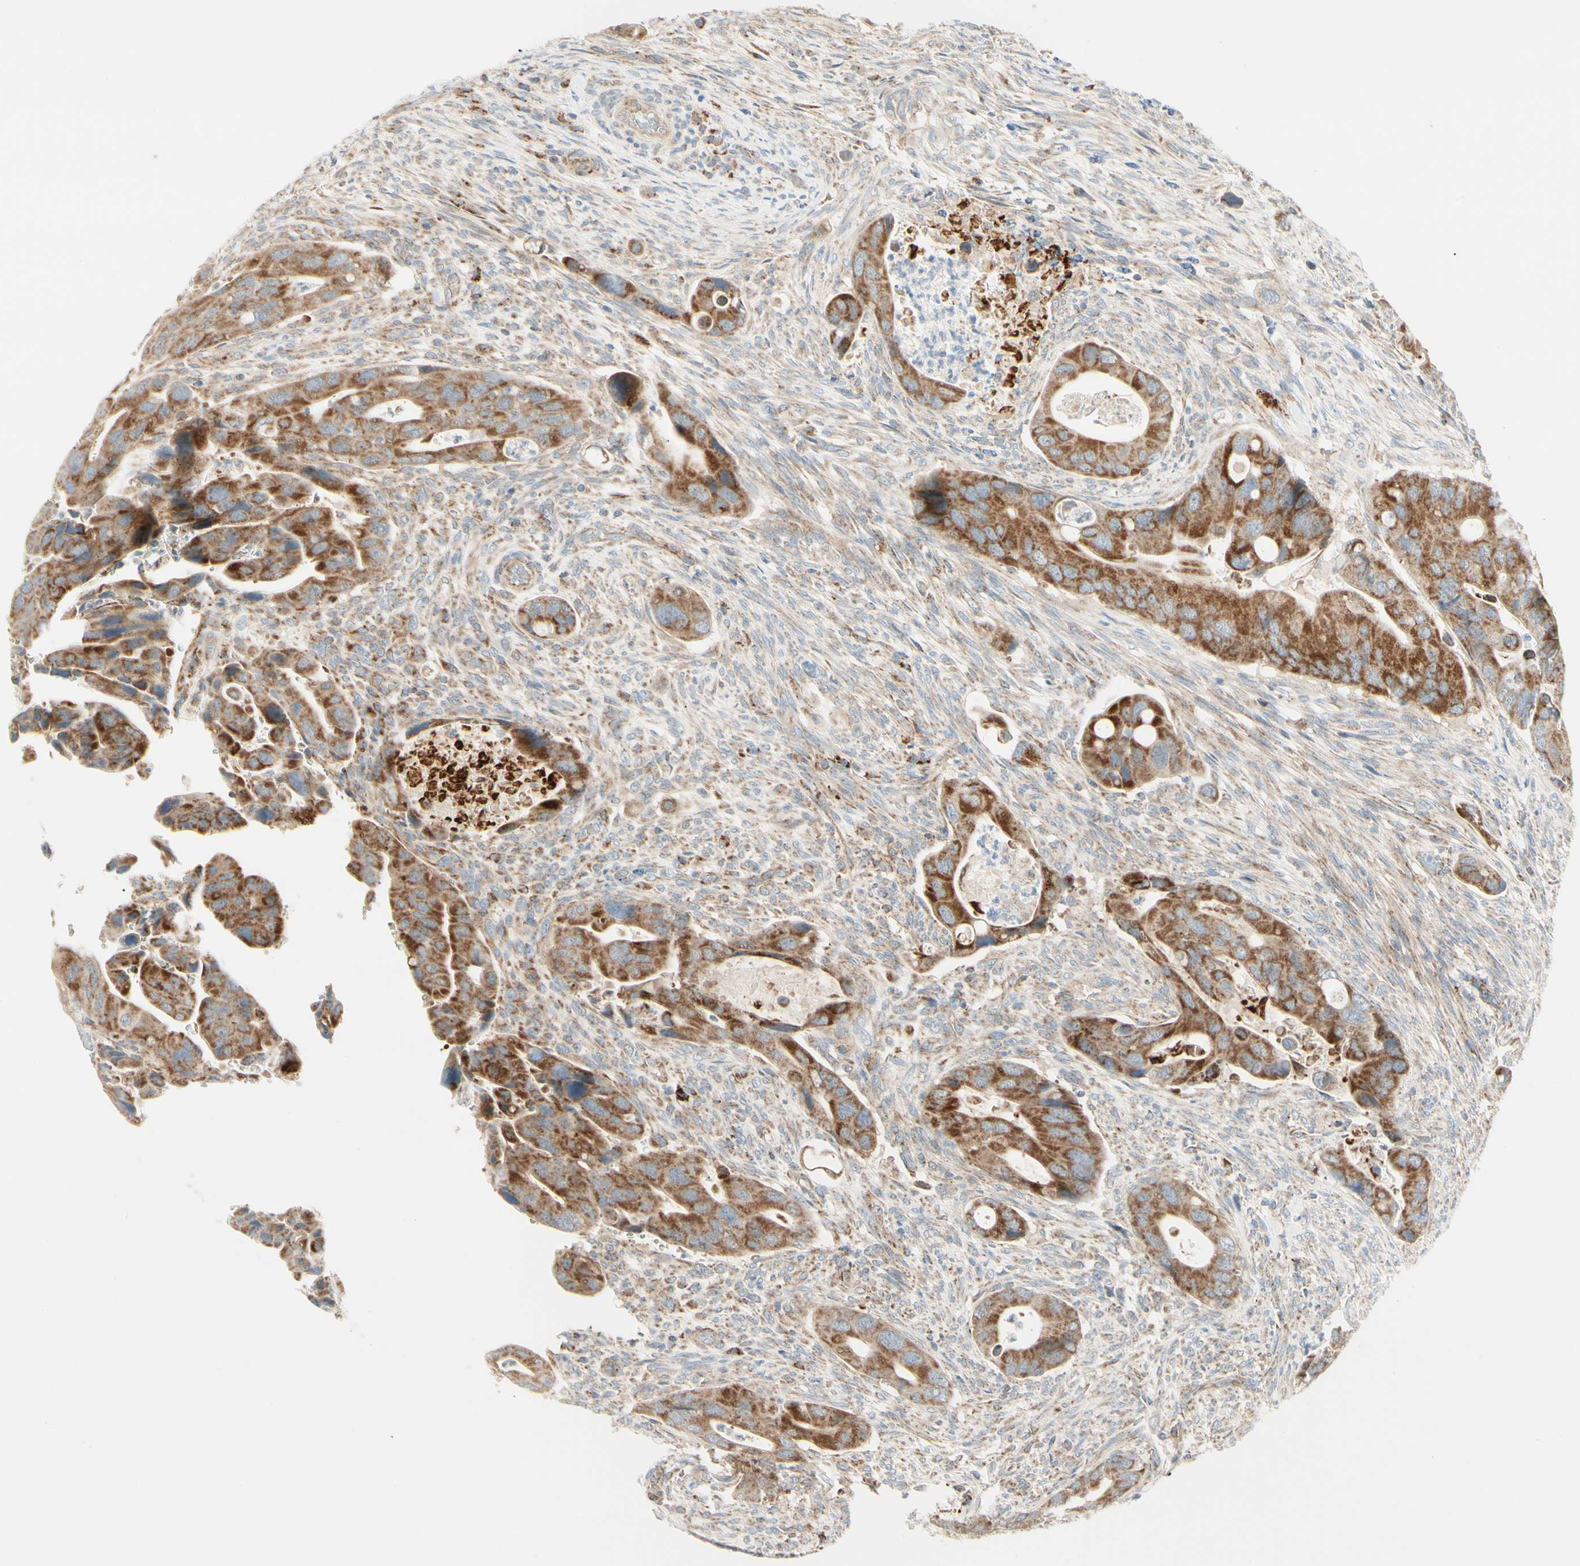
{"staining": {"intensity": "strong", "quantity": ">75%", "location": "cytoplasmic/membranous"}, "tissue": "colorectal cancer", "cell_type": "Tumor cells", "image_type": "cancer", "snomed": [{"axis": "morphology", "description": "Adenocarcinoma, NOS"}, {"axis": "topography", "description": "Rectum"}], "caption": "This micrograph exhibits immunohistochemistry (IHC) staining of human colorectal cancer, with high strong cytoplasmic/membranous positivity in approximately >75% of tumor cells.", "gene": "TBC1D10A", "patient": {"sex": "female", "age": 57}}